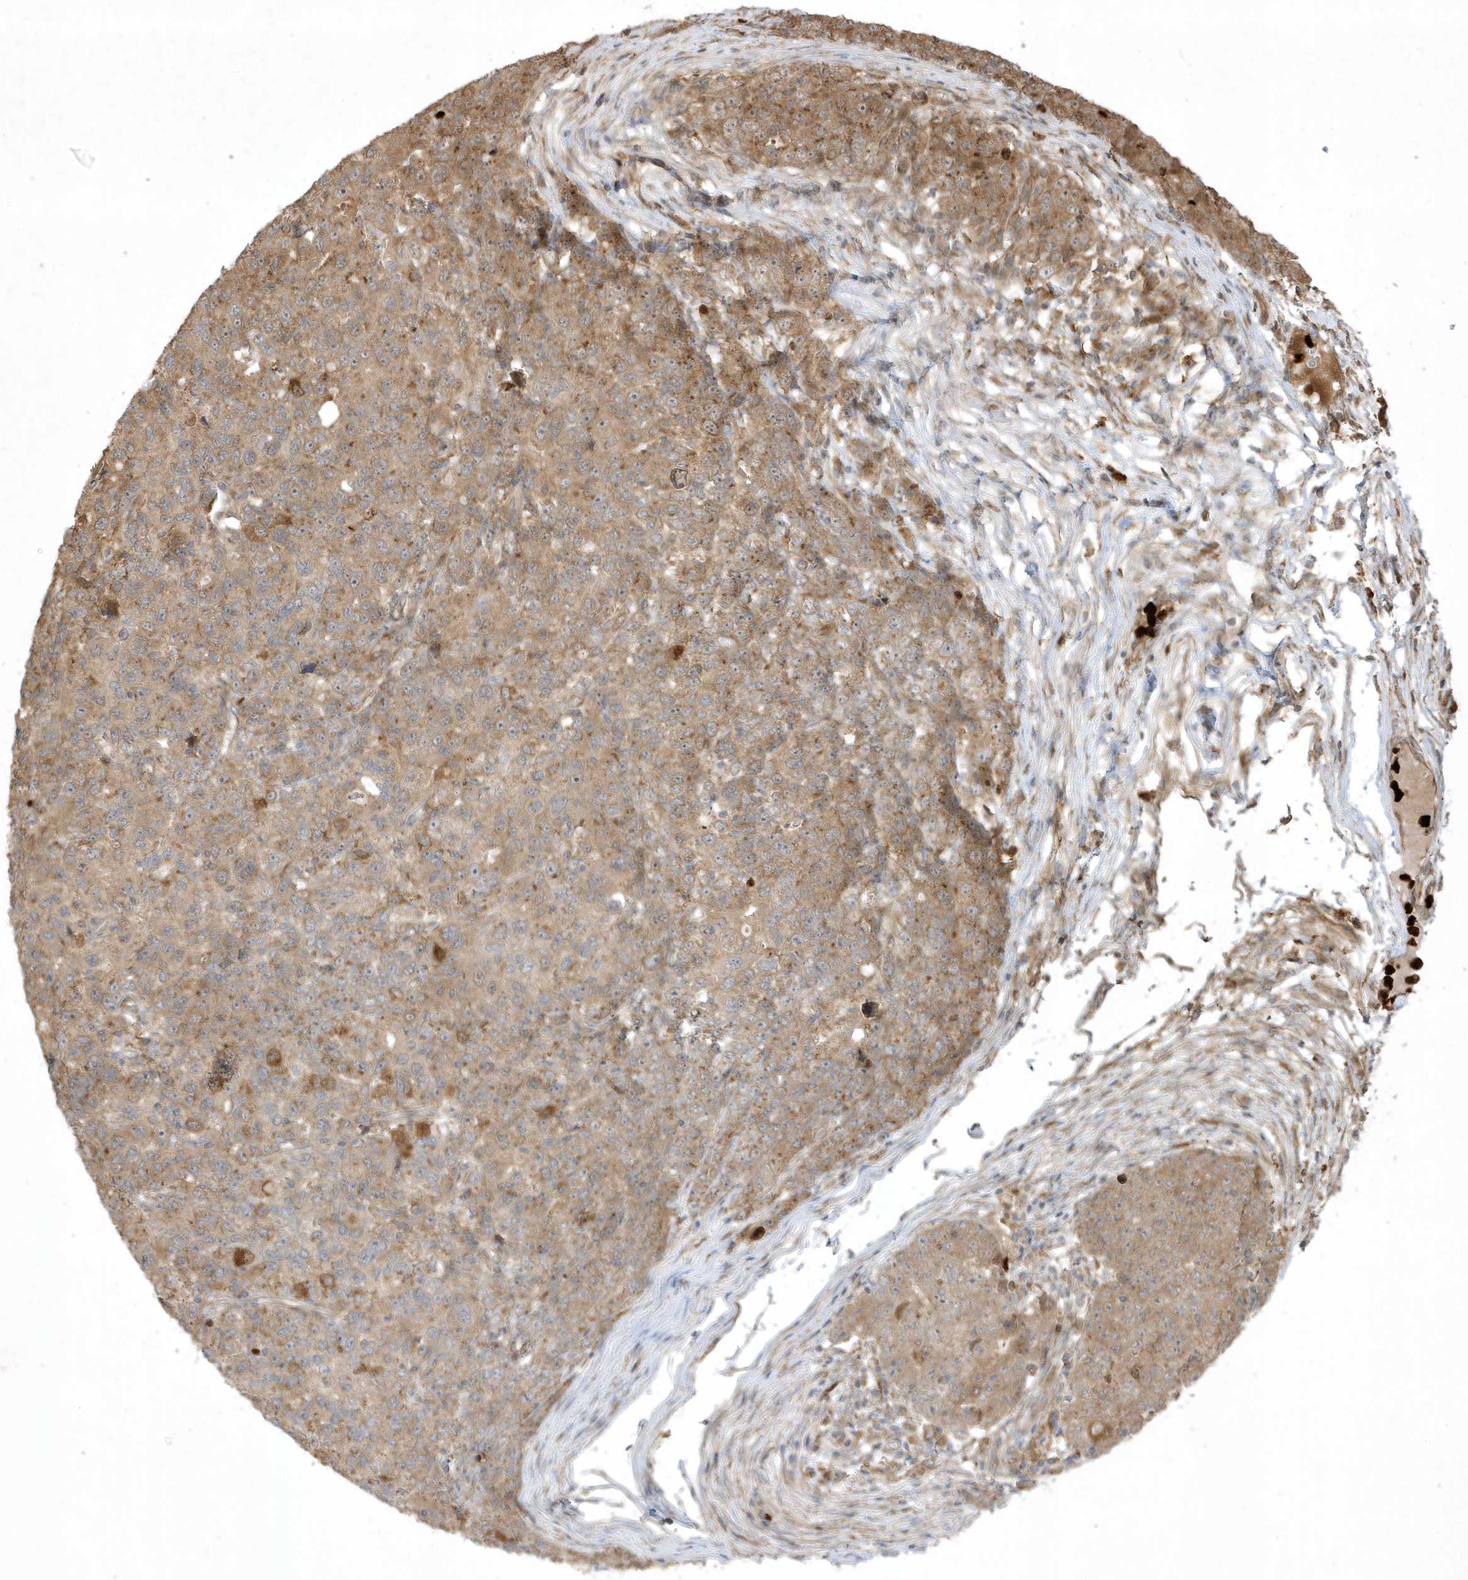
{"staining": {"intensity": "moderate", "quantity": "25%-75%", "location": "cytoplasmic/membranous"}, "tissue": "ovarian cancer", "cell_type": "Tumor cells", "image_type": "cancer", "snomed": [{"axis": "morphology", "description": "Carcinoma, endometroid"}, {"axis": "topography", "description": "Ovary"}], "caption": "Protein staining by IHC demonstrates moderate cytoplasmic/membranous expression in about 25%-75% of tumor cells in ovarian endometroid carcinoma. The staining was performed using DAB (3,3'-diaminobenzidine) to visualize the protein expression in brown, while the nuclei were stained in blue with hematoxylin (Magnification: 20x).", "gene": "IFT57", "patient": {"sex": "female", "age": 42}}